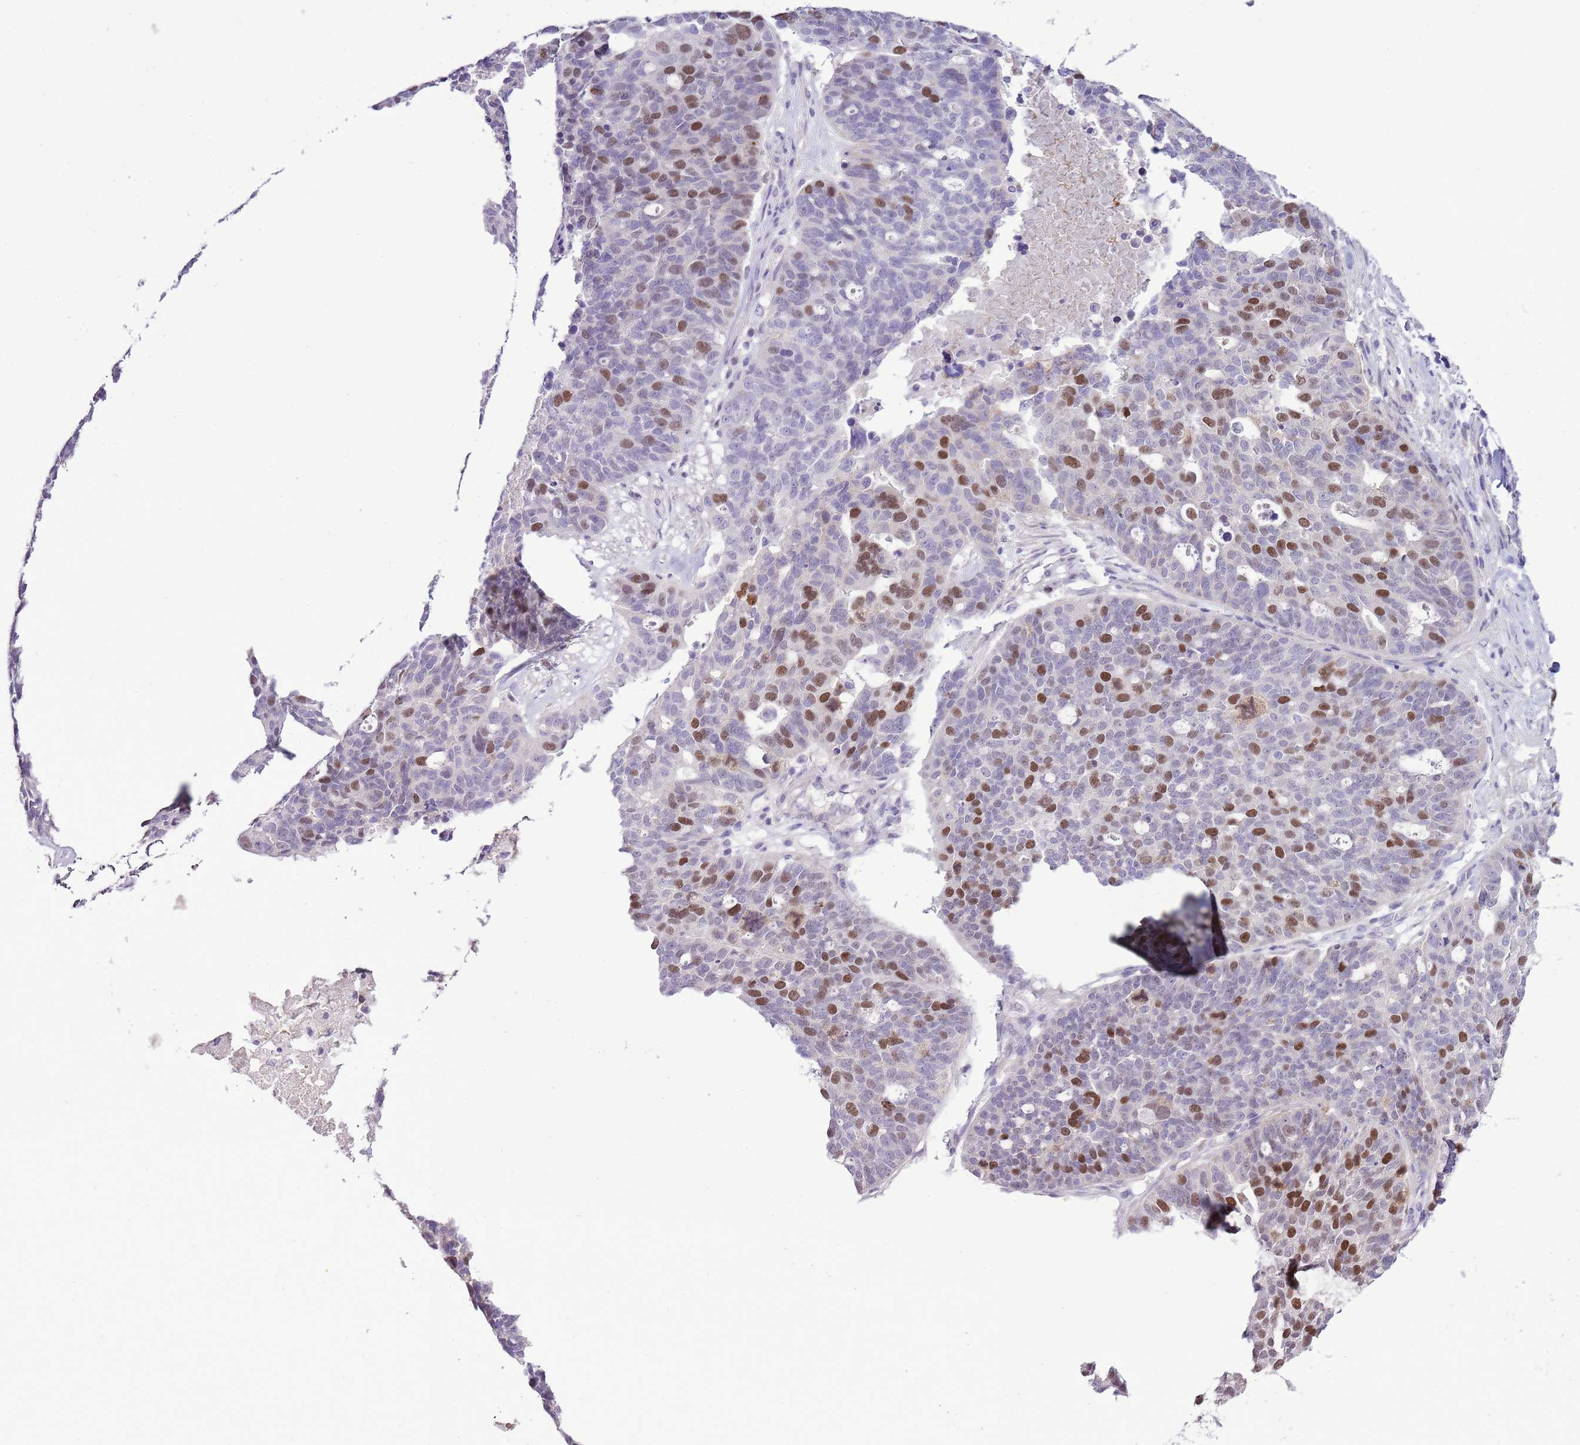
{"staining": {"intensity": "moderate", "quantity": "25%-75%", "location": "nuclear"}, "tissue": "ovarian cancer", "cell_type": "Tumor cells", "image_type": "cancer", "snomed": [{"axis": "morphology", "description": "Cystadenocarcinoma, serous, NOS"}, {"axis": "topography", "description": "Ovary"}], "caption": "The histopathology image displays immunohistochemical staining of ovarian serous cystadenocarcinoma. There is moderate nuclear staining is identified in approximately 25%-75% of tumor cells.", "gene": "FBRSL1", "patient": {"sex": "female", "age": 59}}